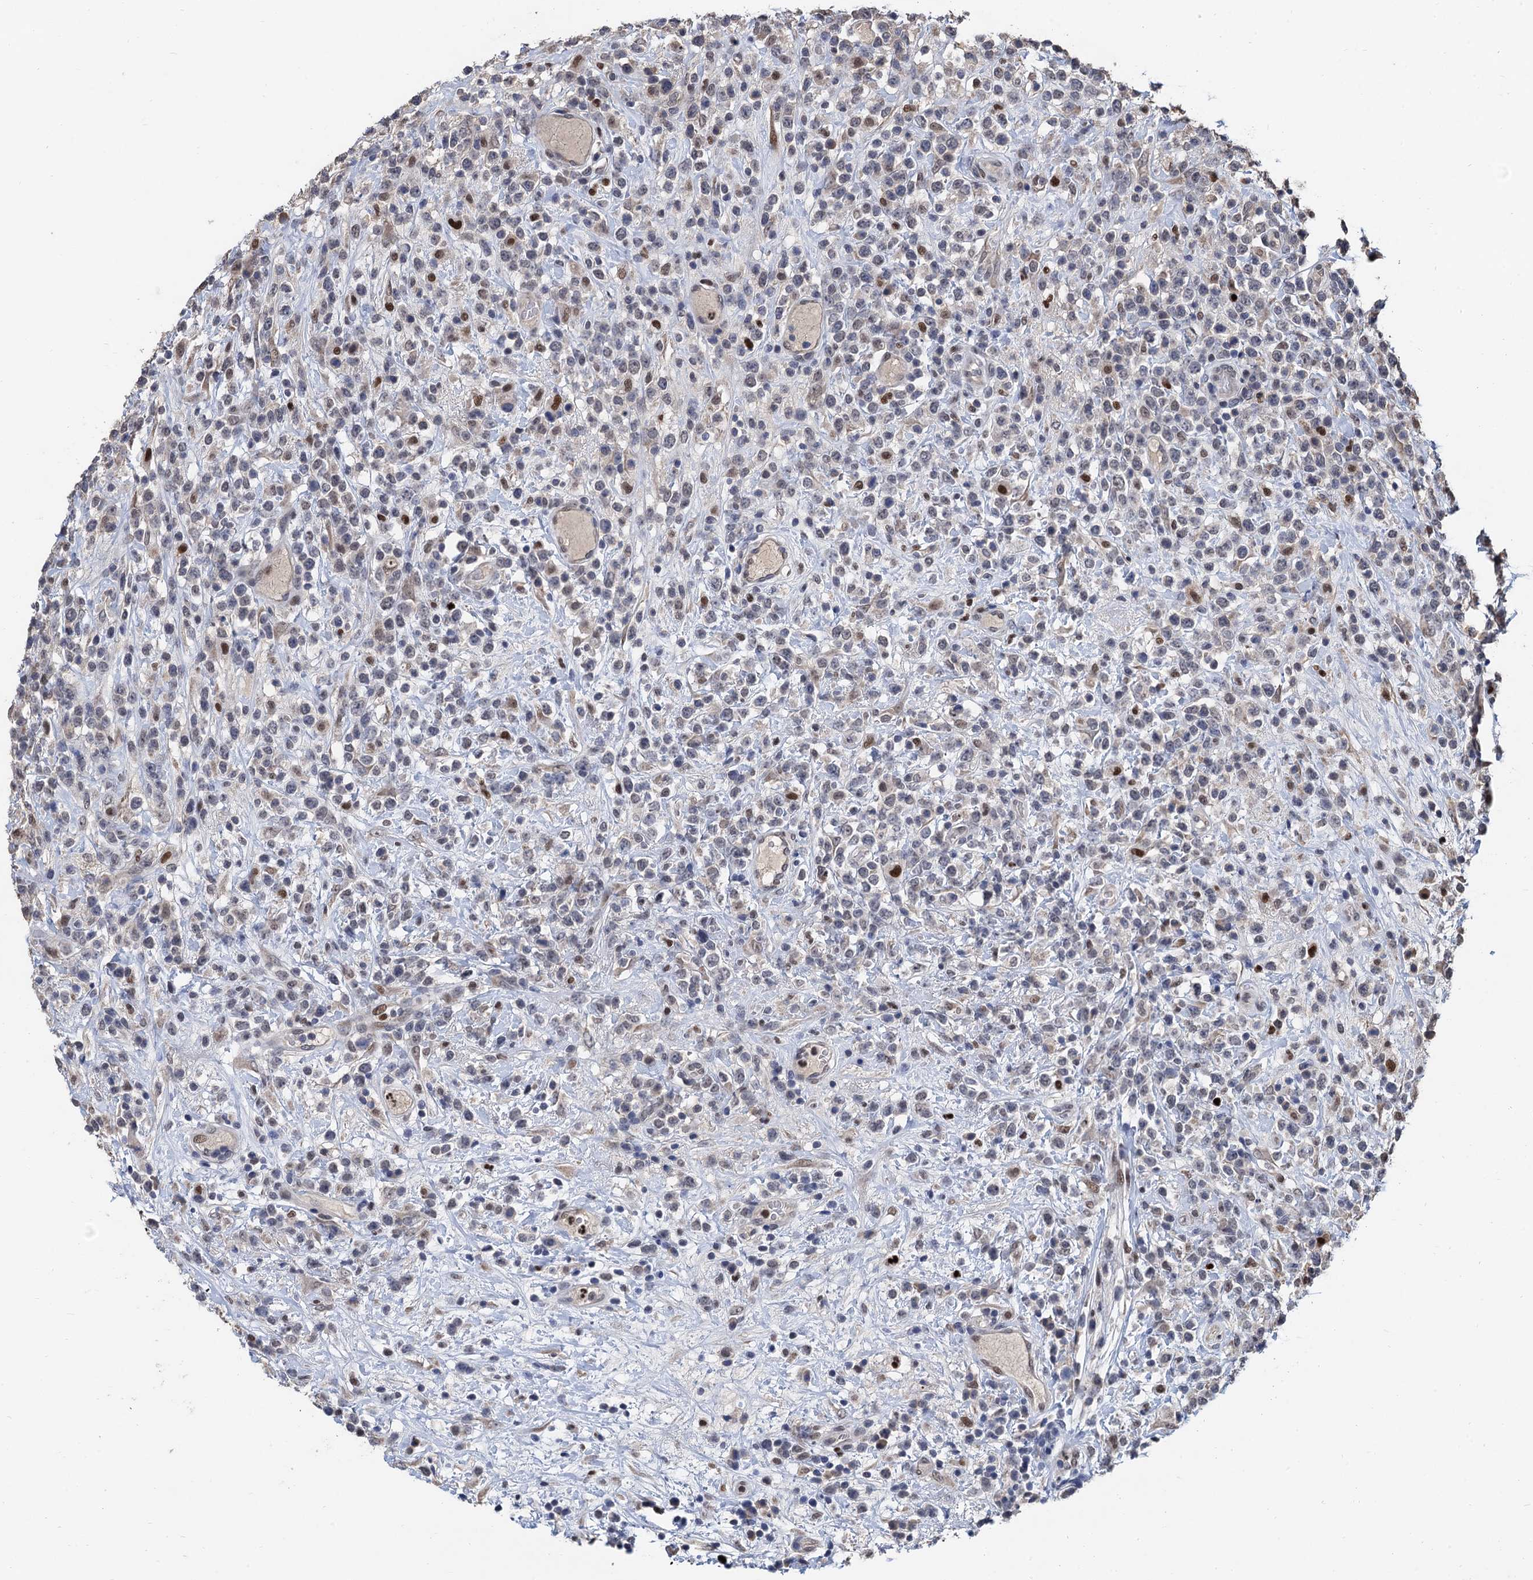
{"staining": {"intensity": "moderate", "quantity": "<25%", "location": "nuclear"}, "tissue": "lymphoma", "cell_type": "Tumor cells", "image_type": "cancer", "snomed": [{"axis": "morphology", "description": "Malignant lymphoma, non-Hodgkin's type, High grade"}, {"axis": "topography", "description": "Colon"}], "caption": "IHC image of human lymphoma stained for a protein (brown), which exhibits low levels of moderate nuclear staining in approximately <25% of tumor cells.", "gene": "TSEN34", "patient": {"sex": "female", "age": 53}}